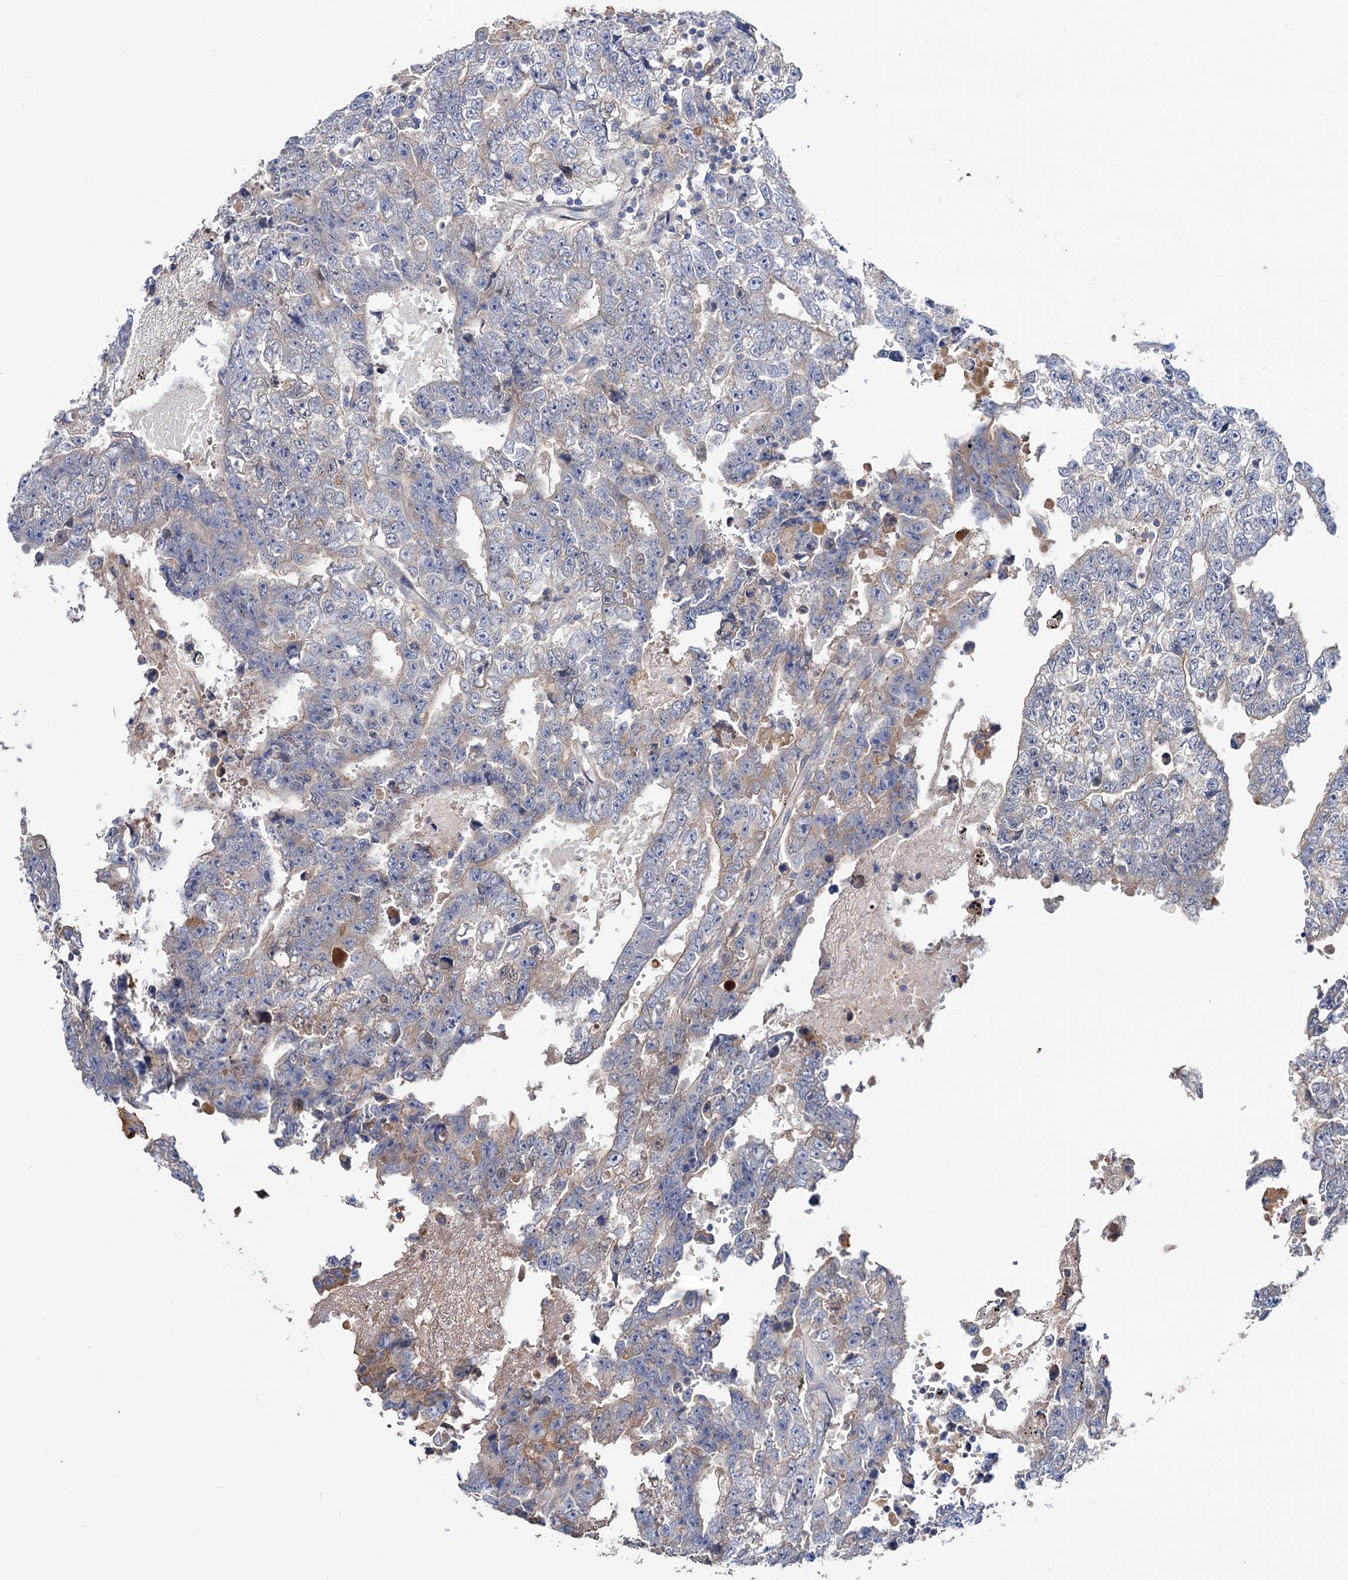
{"staining": {"intensity": "weak", "quantity": "<25%", "location": "cytoplasmic/membranous"}, "tissue": "testis cancer", "cell_type": "Tumor cells", "image_type": "cancer", "snomed": [{"axis": "morphology", "description": "Carcinoma, Embryonal, NOS"}, {"axis": "topography", "description": "Testis"}], "caption": "Tumor cells show no significant positivity in embryonal carcinoma (testis).", "gene": "ACY3", "patient": {"sex": "male", "age": 25}}